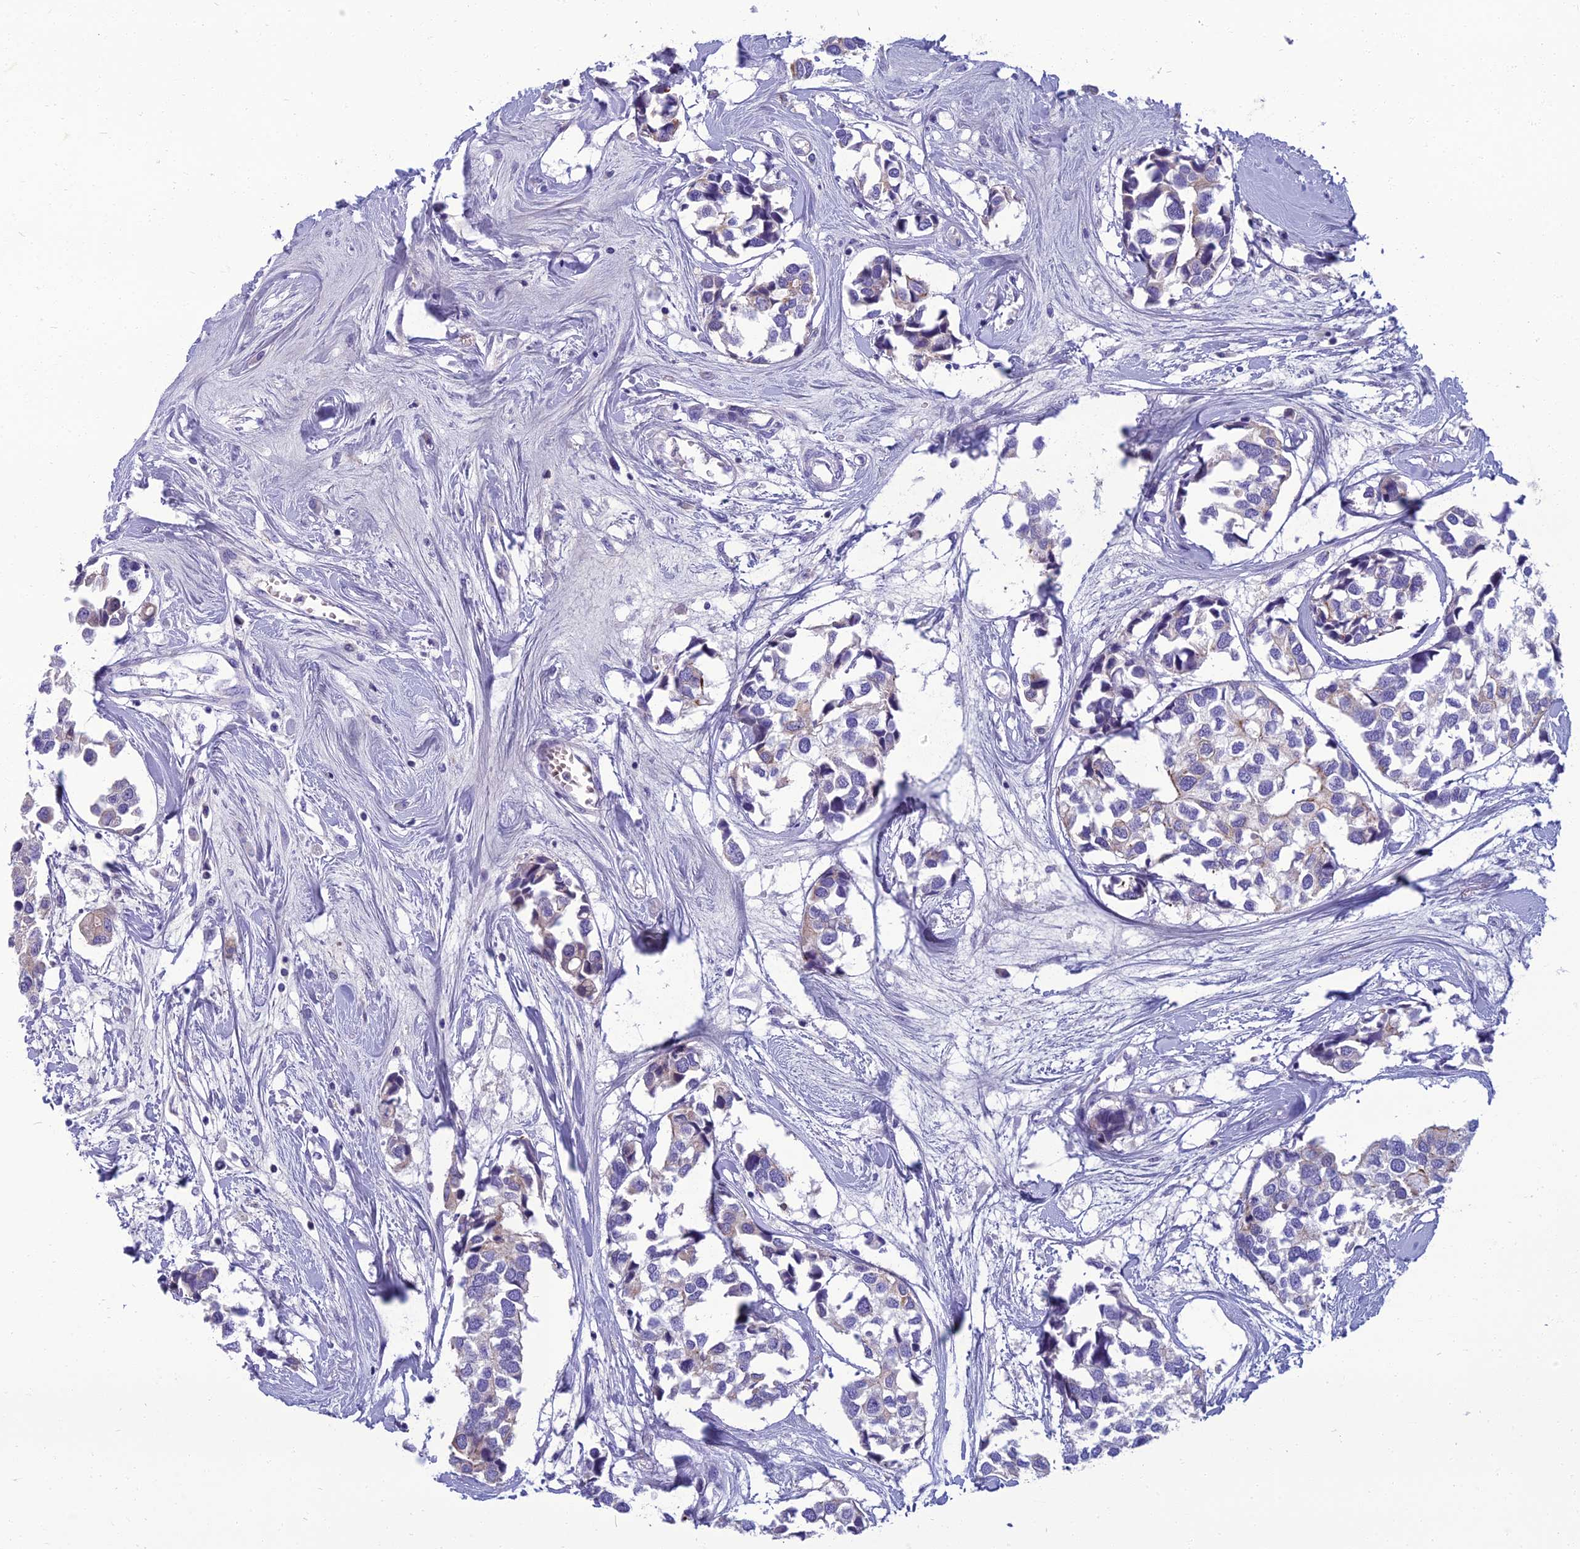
{"staining": {"intensity": "negative", "quantity": "none", "location": "none"}, "tissue": "breast cancer", "cell_type": "Tumor cells", "image_type": "cancer", "snomed": [{"axis": "morphology", "description": "Duct carcinoma"}, {"axis": "topography", "description": "Breast"}], "caption": "Immunohistochemistry (IHC) micrograph of neoplastic tissue: breast cancer stained with DAB (3,3'-diaminobenzidine) demonstrates no significant protein positivity in tumor cells.", "gene": "SPTLC3", "patient": {"sex": "female", "age": 83}}